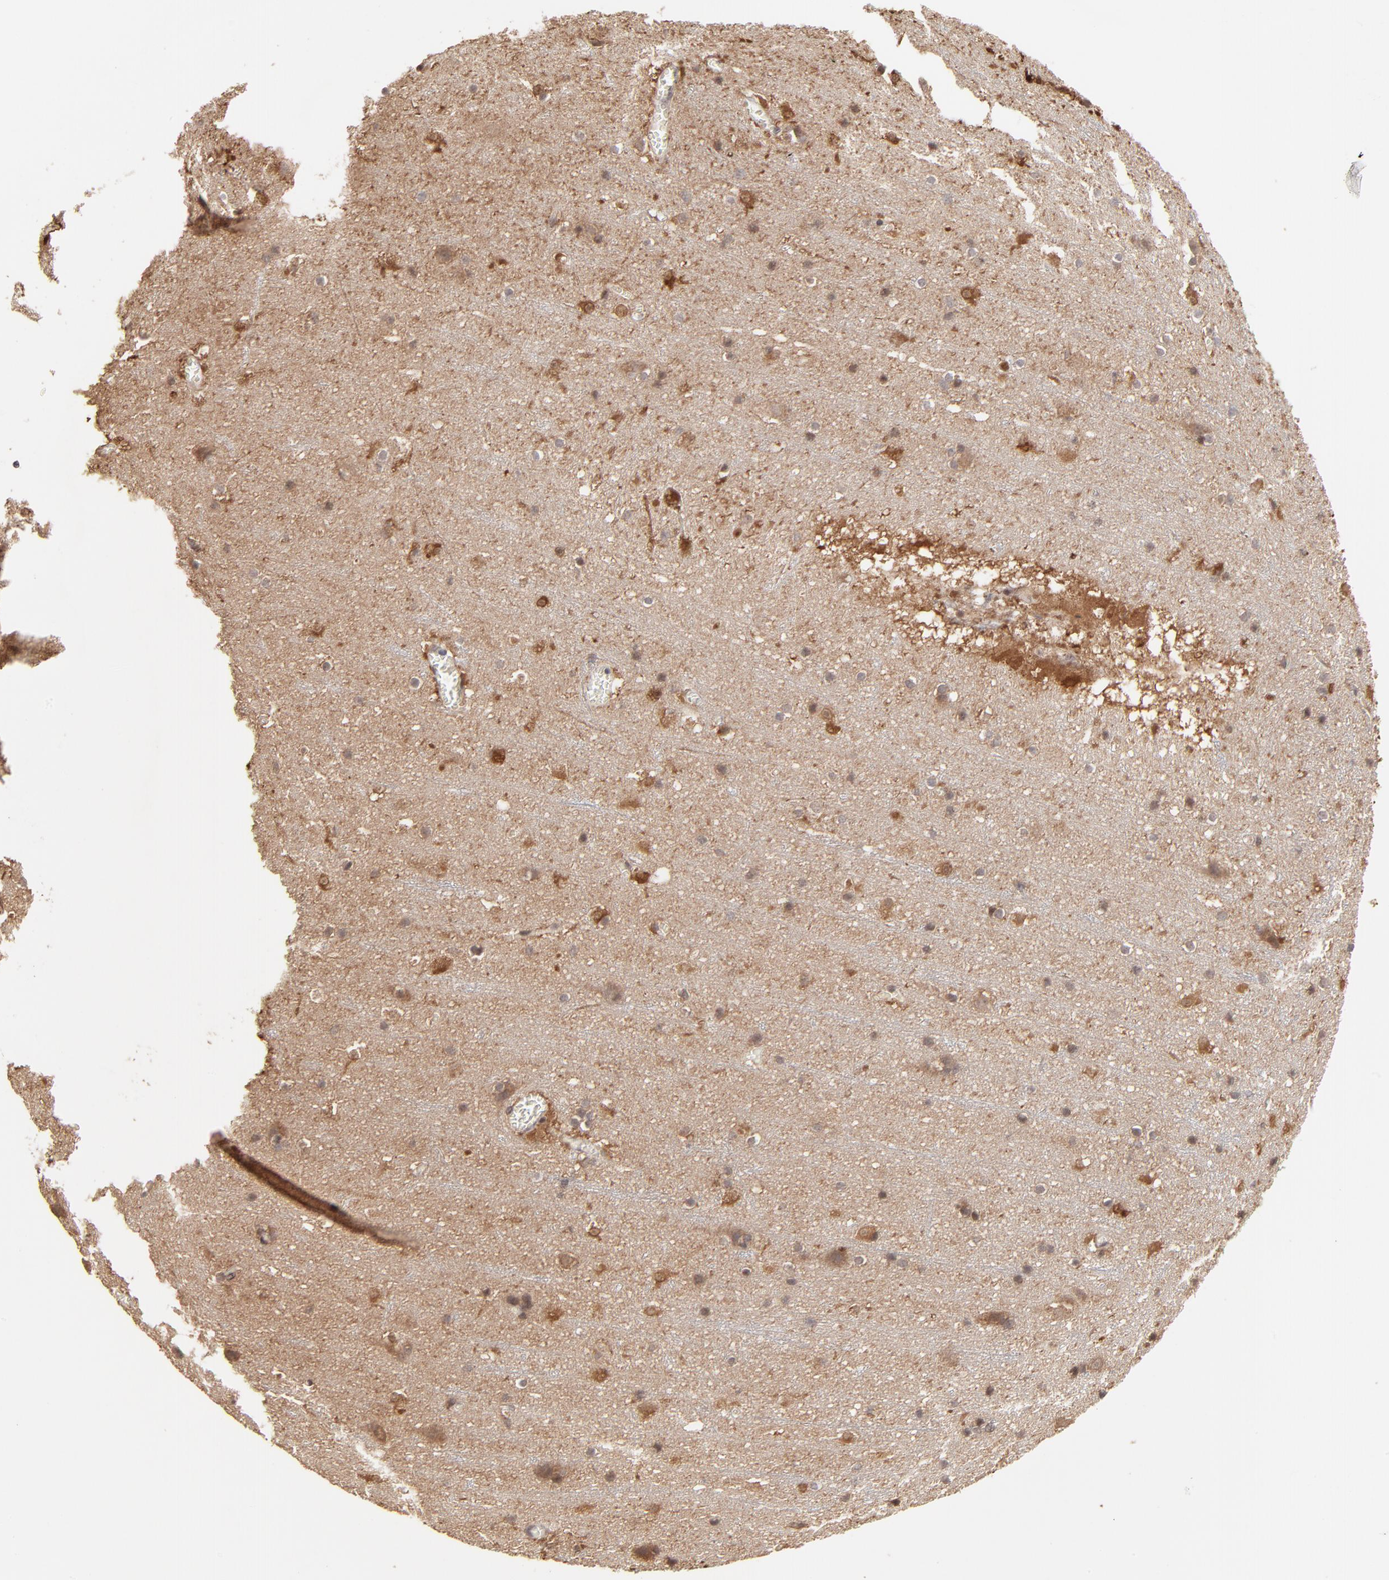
{"staining": {"intensity": "weak", "quantity": ">75%", "location": "cytoplasmic/membranous"}, "tissue": "cerebral cortex", "cell_type": "Endothelial cells", "image_type": "normal", "snomed": [{"axis": "morphology", "description": "Normal tissue, NOS"}, {"axis": "topography", "description": "Cerebral cortex"}], "caption": "DAB (3,3'-diaminobenzidine) immunohistochemical staining of normal cerebral cortex reveals weak cytoplasmic/membranous protein expression in approximately >75% of endothelial cells. (brown staining indicates protein expression, while blue staining denotes nuclei).", "gene": "ARIH1", "patient": {"sex": "male", "age": 45}}